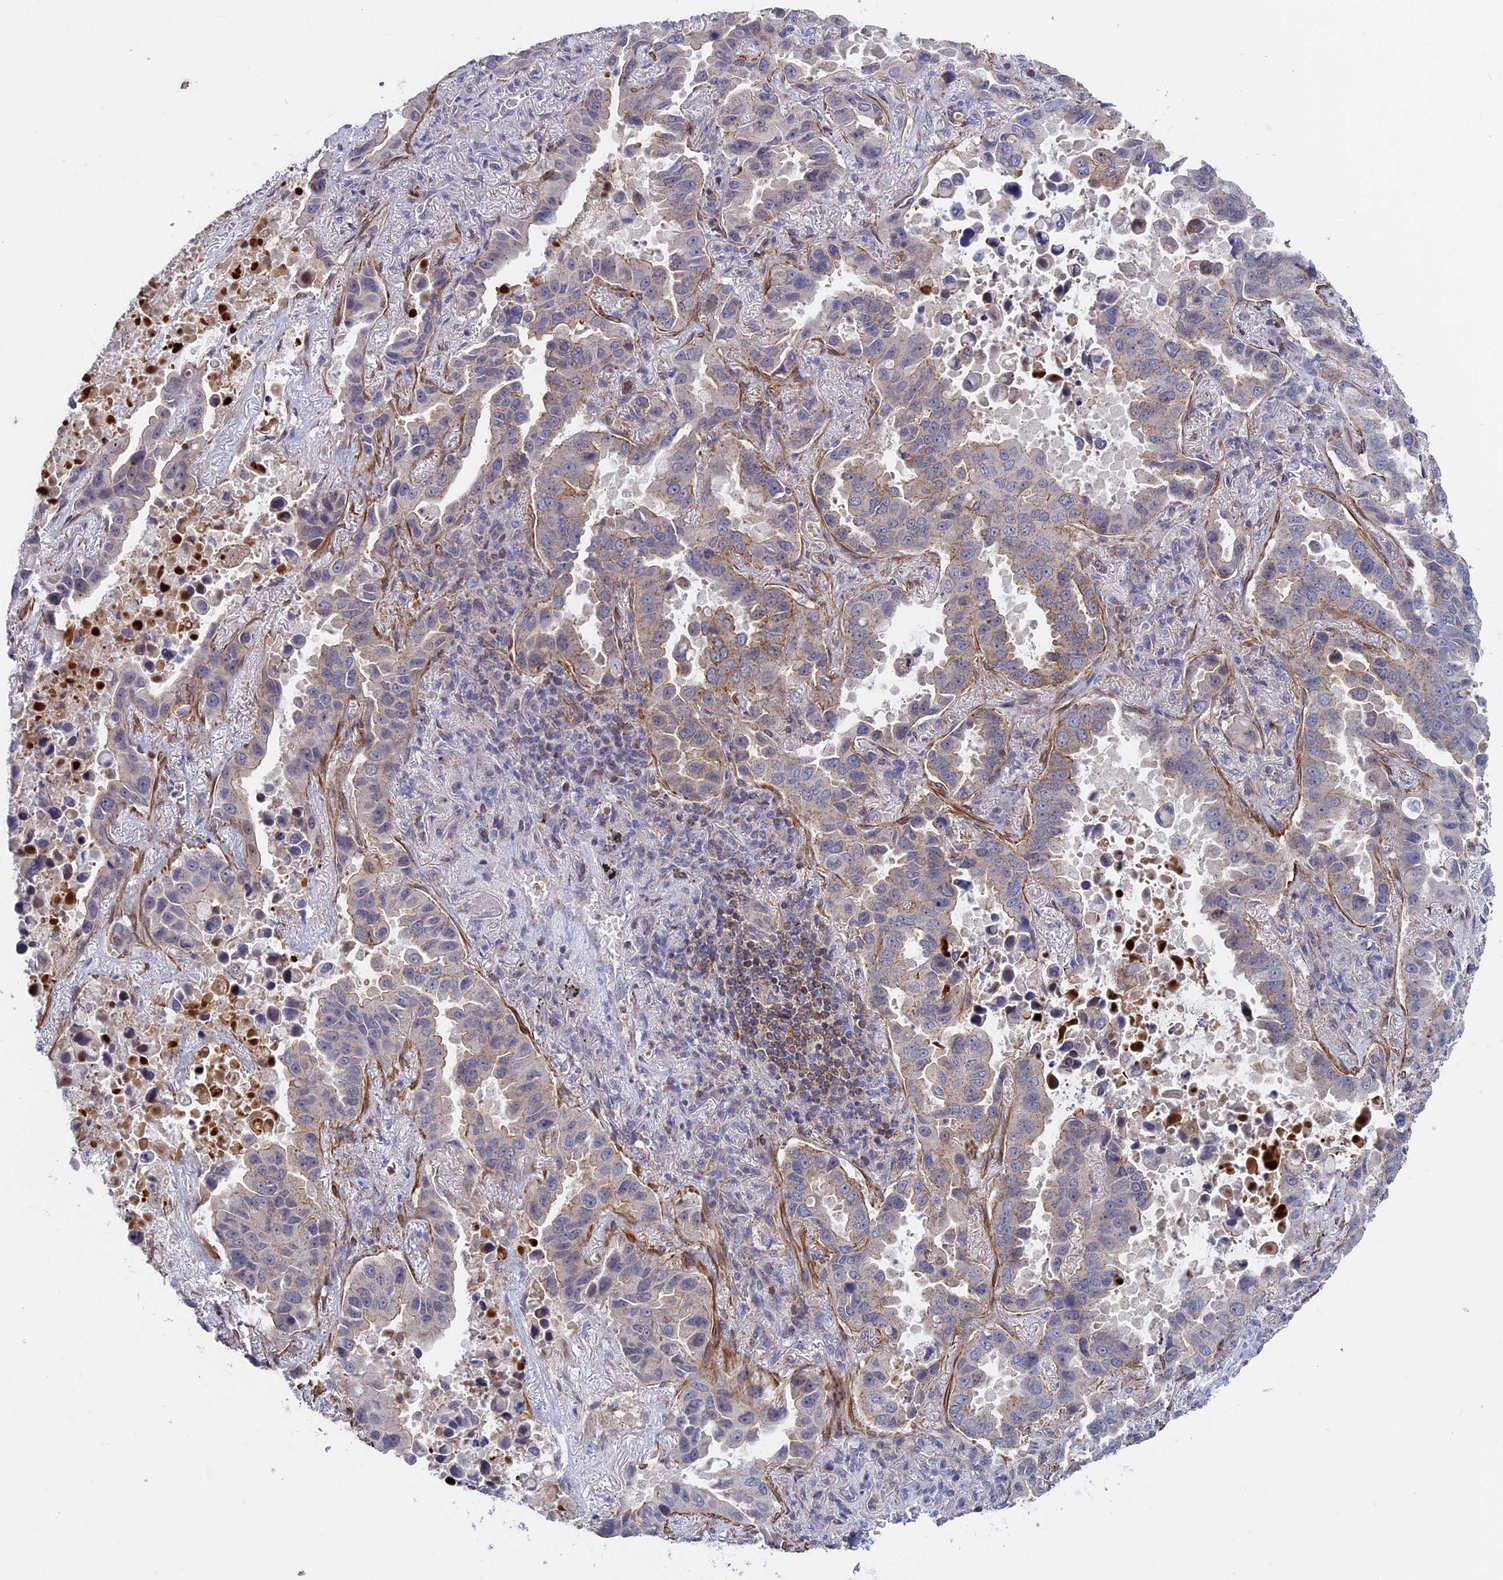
{"staining": {"intensity": "weak", "quantity": "<25%", "location": "cytoplasmic/membranous"}, "tissue": "lung cancer", "cell_type": "Tumor cells", "image_type": "cancer", "snomed": [{"axis": "morphology", "description": "Adenocarcinoma, NOS"}, {"axis": "topography", "description": "Lung"}], "caption": "Protein analysis of lung adenocarcinoma shows no significant expression in tumor cells.", "gene": "LYPD5", "patient": {"sex": "male", "age": 64}}